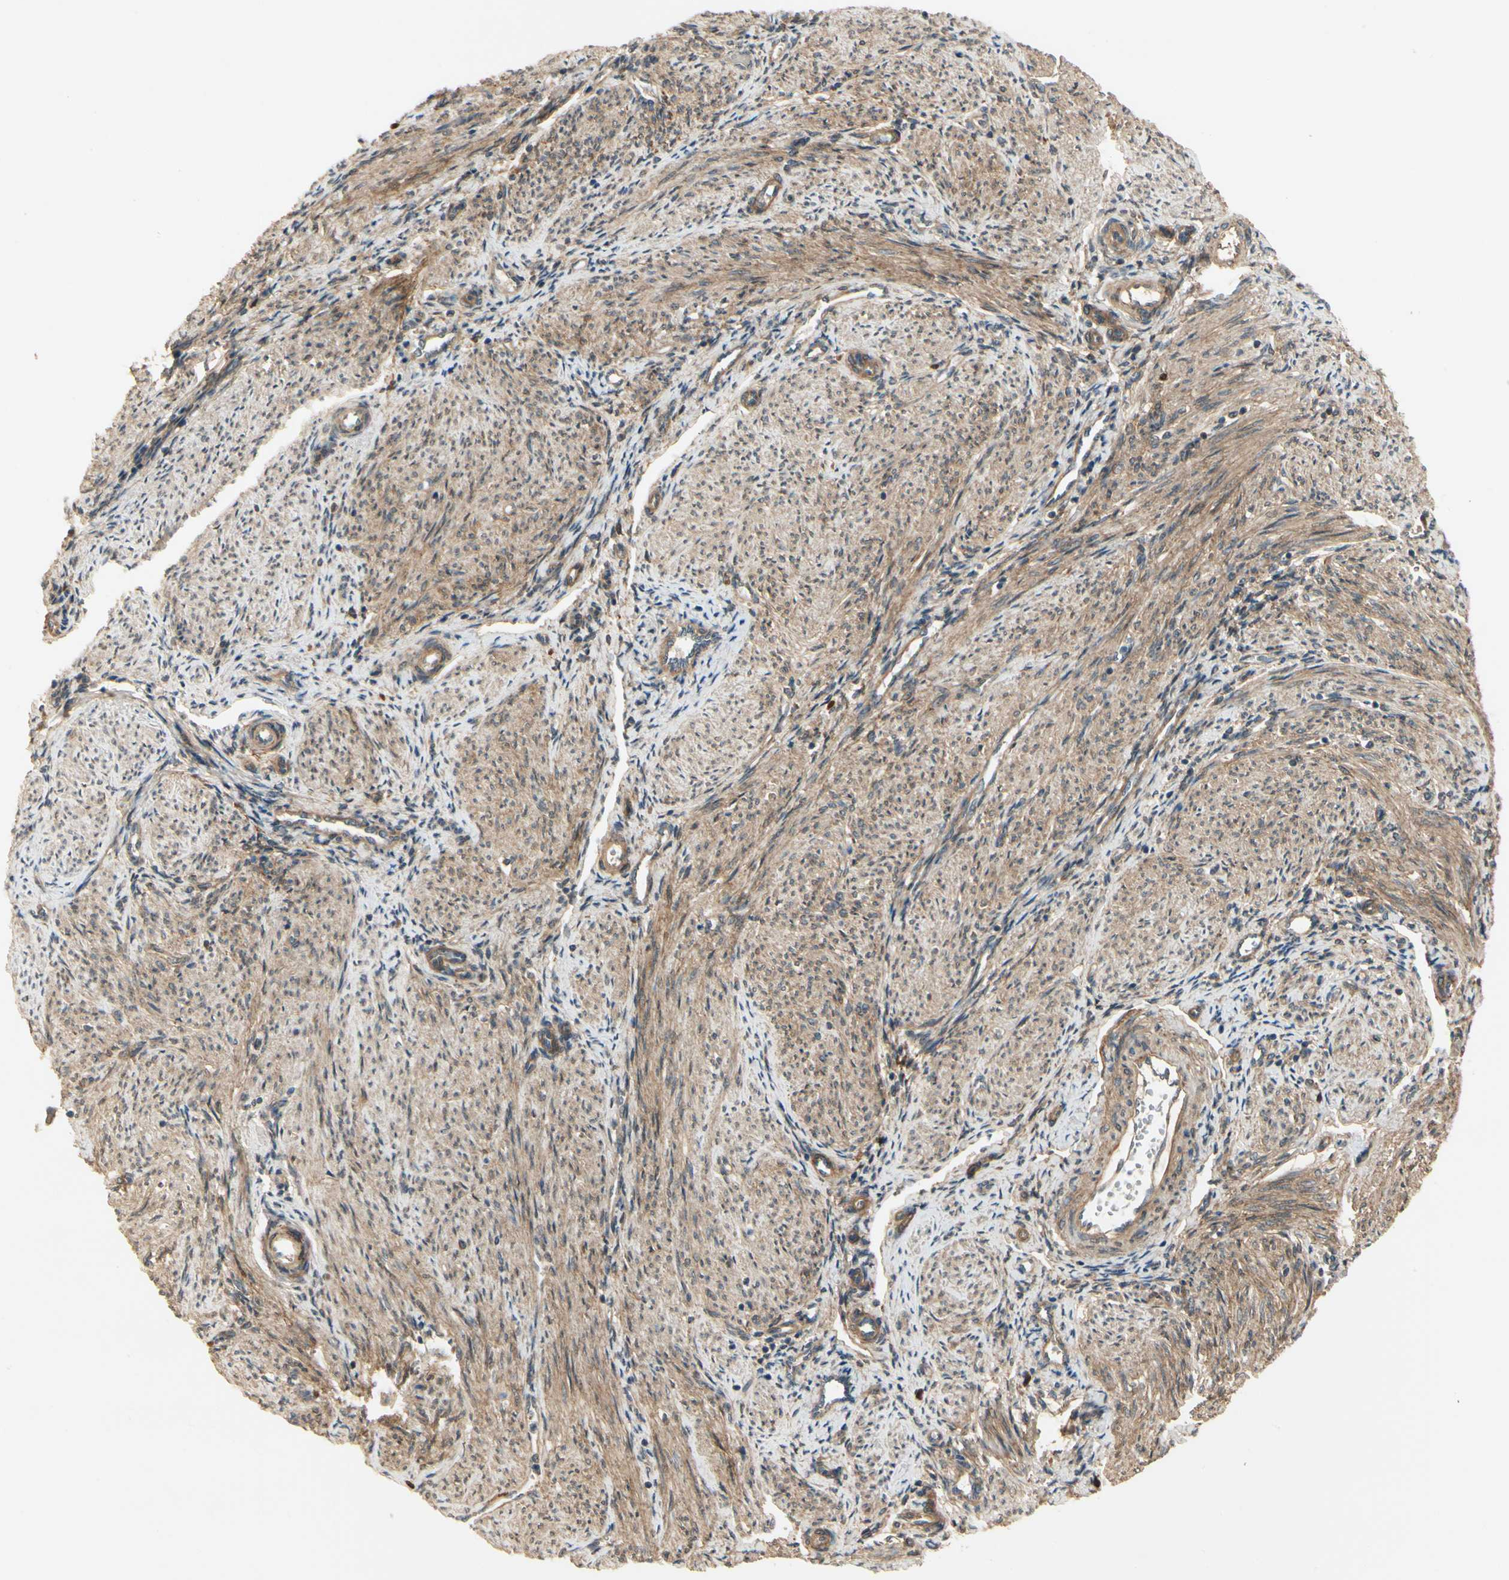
{"staining": {"intensity": "weak", "quantity": "<25%", "location": "cytoplasmic/membranous"}, "tissue": "endometrium", "cell_type": "Cells in endometrial stroma", "image_type": "normal", "snomed": [{"axis": "morphology", "description": "Normal tissue, NOS"}, {"axis": "topography", "description": "Endometrium"}], "caption": "The image shows no staining of cells in endometrial stroma in normal endometrium.", "gene": "EPHB3", "patient": {"sex": "female", "age": 36}}